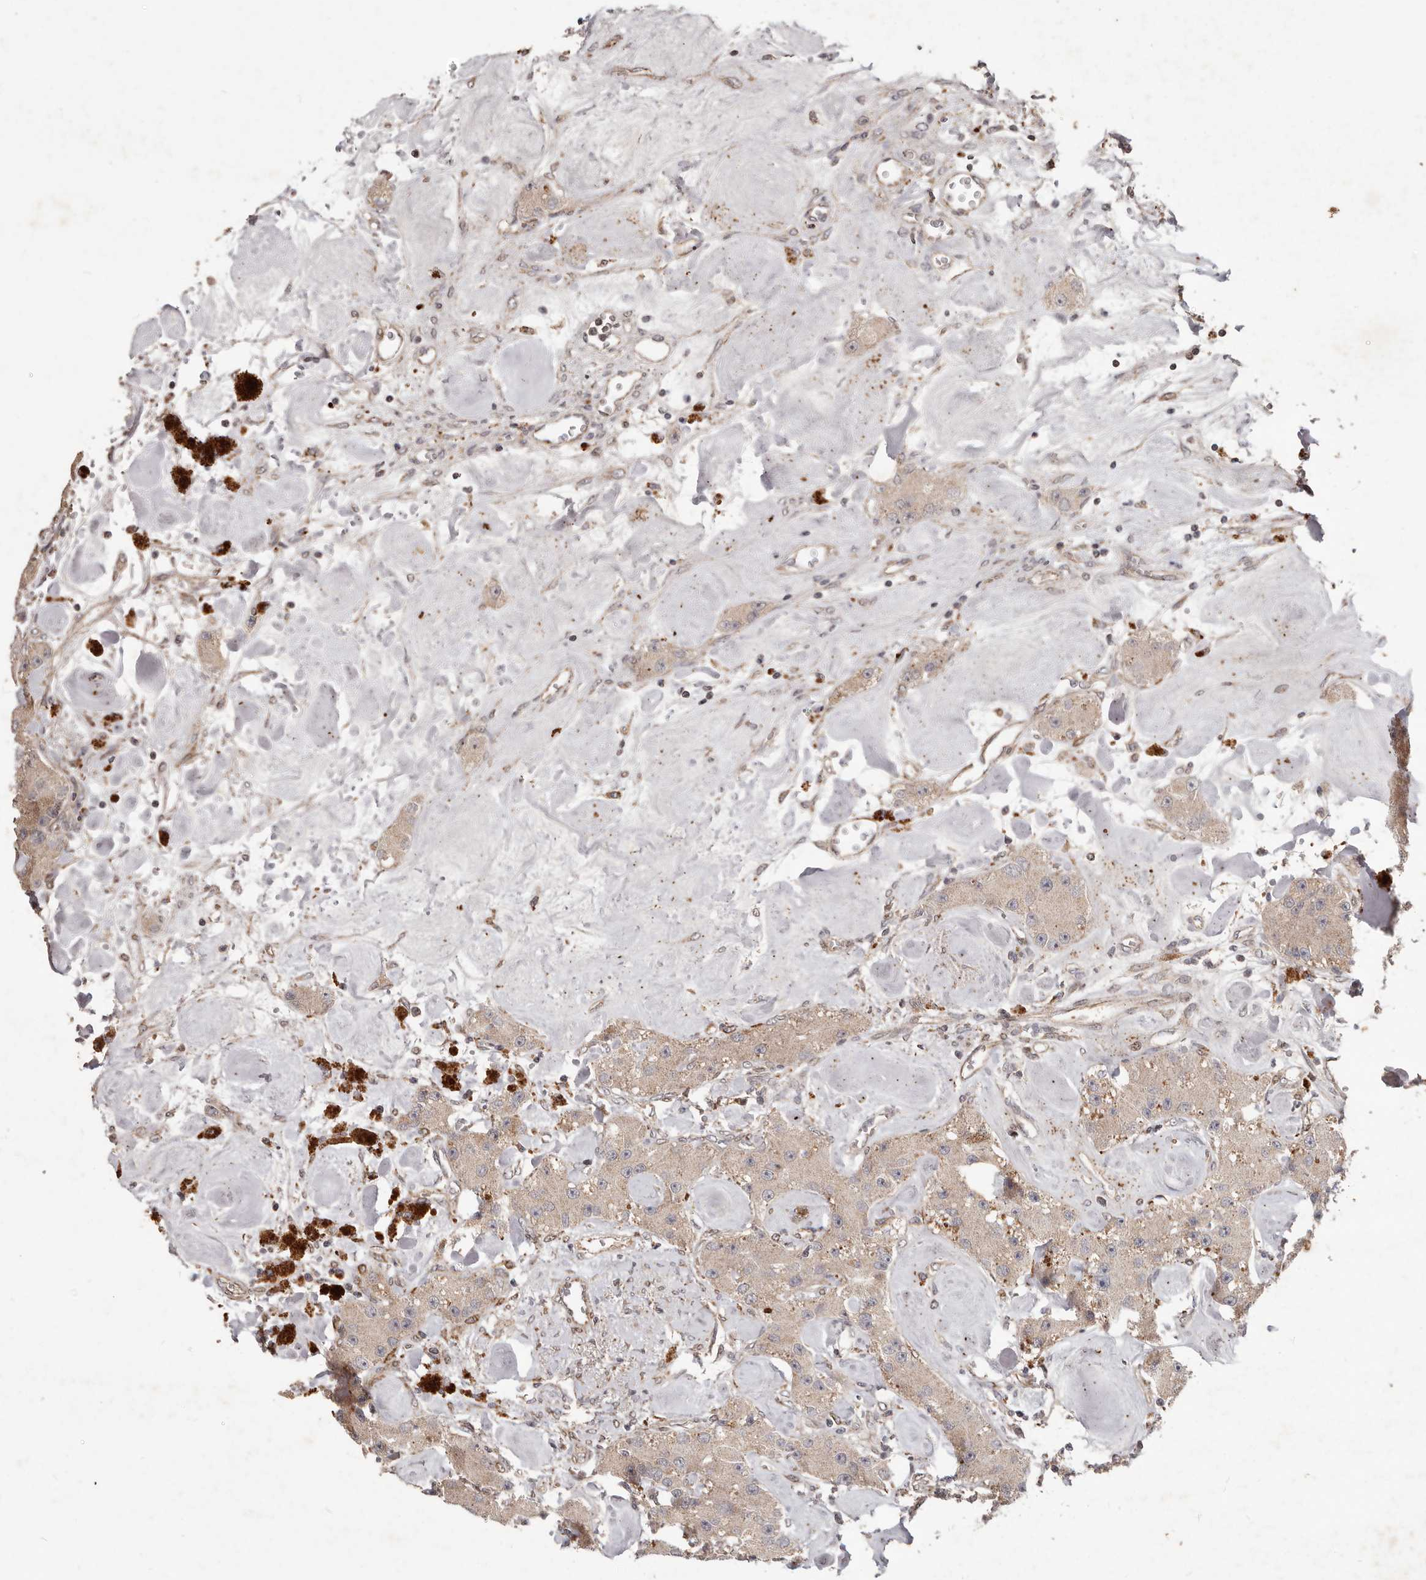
{"staining": {"intensity": "weak", "quantity": "25%-75%", "location": "cytoplasmic/membranous"}, "tissue": "carcinoid", "cell_type": "Tumor cells", "image_type": "cancer", "snomed": [{"axis": "morphology", "description": "Carcinoid, malignant, NOS"}, {"axis": "topography", "description": "Pancreas"}], "caption": "Brown immunohistochemical staining in human carcinoid shows weak cytoplasmic/membranous staining in about 25%-75% of tumor cells.", "gene": "PLOD2", "patient": {"sex": "male", "age": 41}}